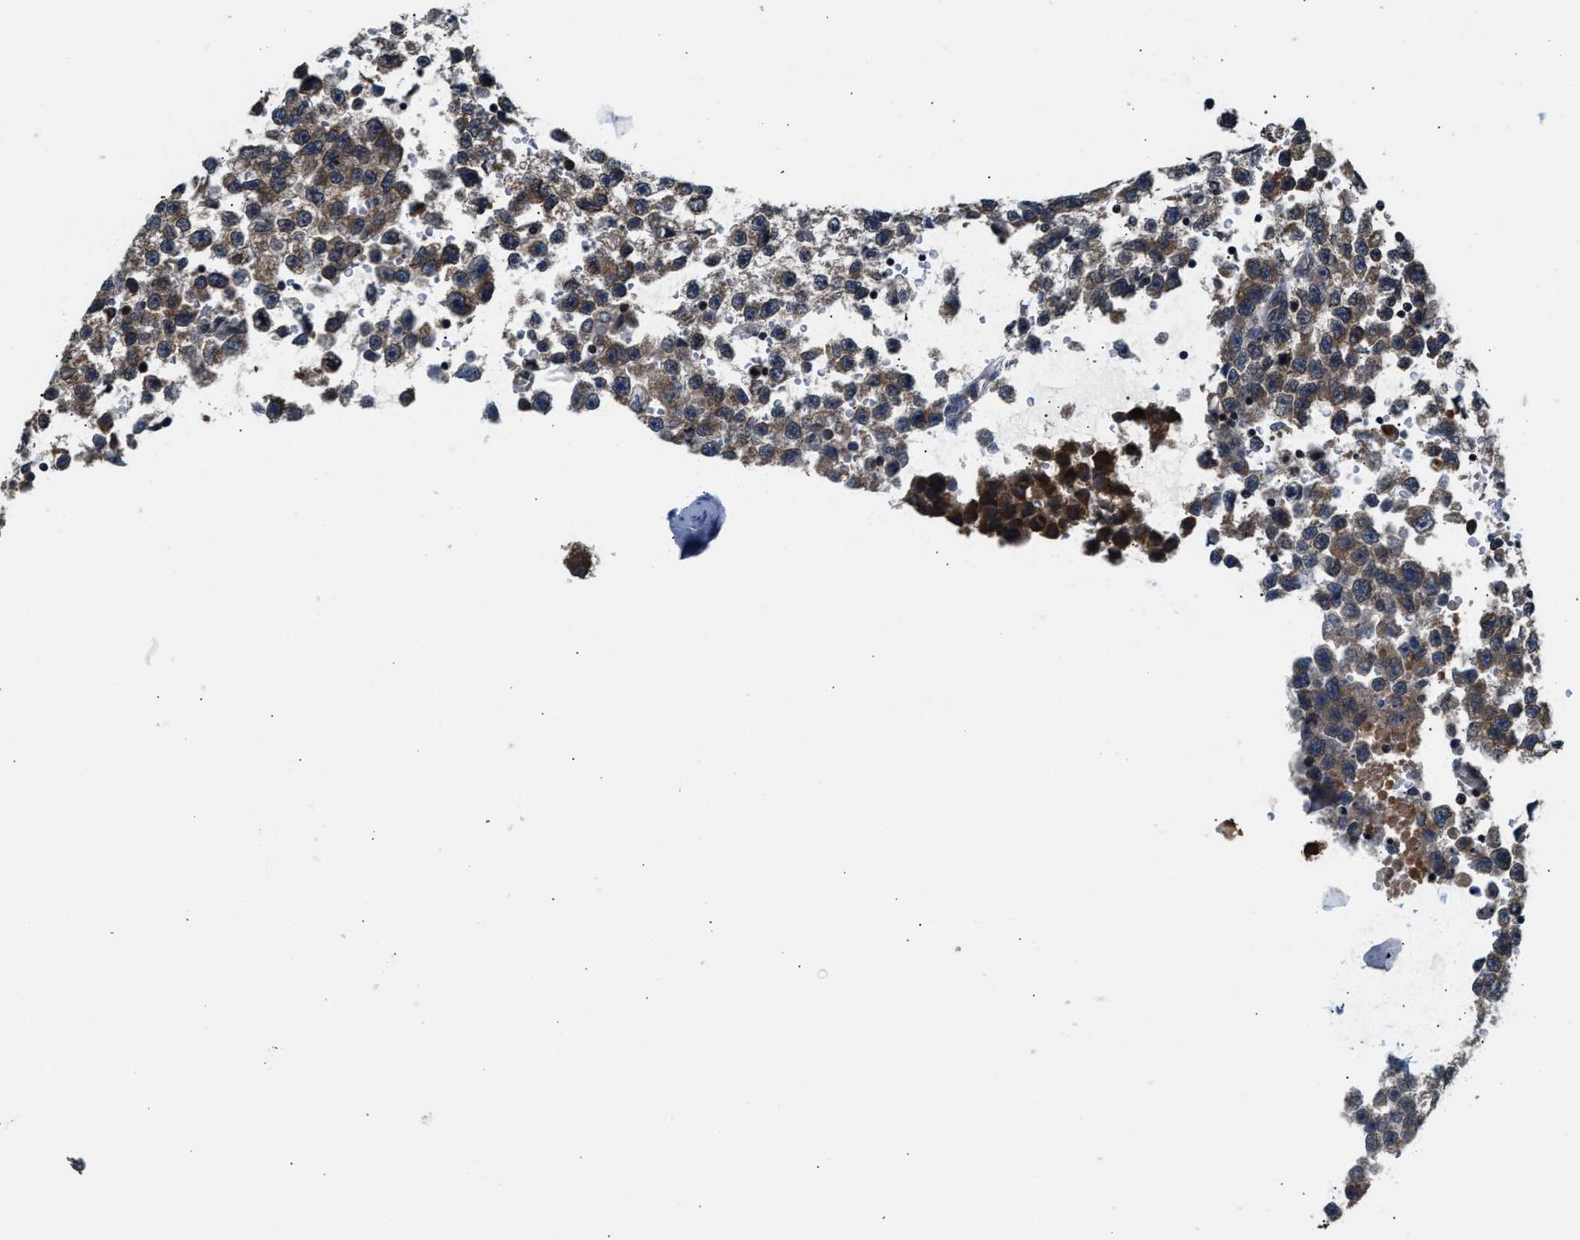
{"staining": {"intensity": "moderate", "quantity": ">75%", "location": "cytoplasmic/membranous"}, "tissue": "testis cancer", "cell_type": "Tumor cells", "image_type": "cancer", "snomed": [{"axis": "morphology", "description": "Seminoma, NOS"}, {"axis": "topography", "description": "Testis"}], "caption": "This photomicrograph displays immunohistochemistry (IHC) staining of testis cancer (seminoma), with medium moderate cytoplasmic/membranous staining in about >75% of tumor cells.", "gene": "RAB29", "patient": {"sex": "male", "age": 33}}